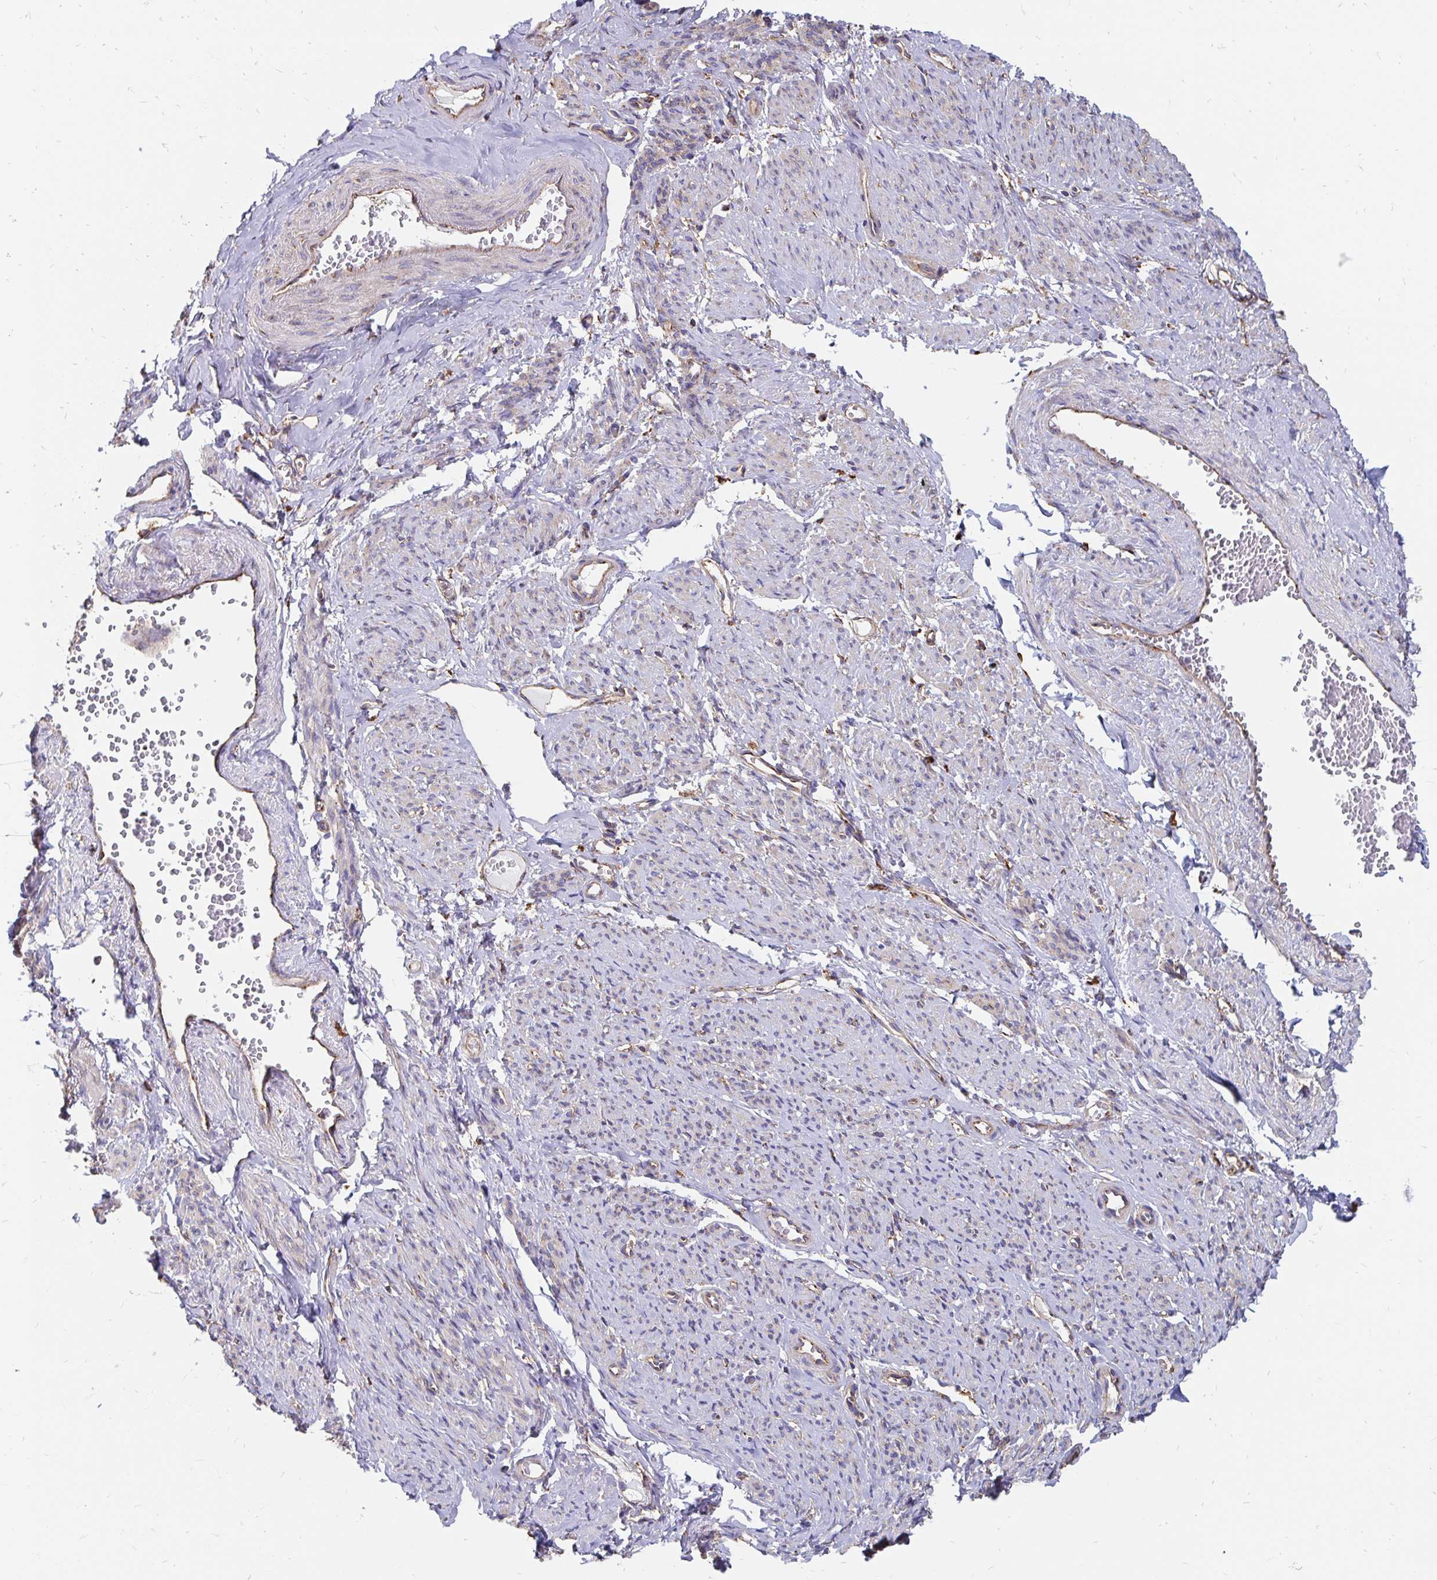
{"staining": {"intensity": "weak", "quantity": "<25%", "location": "cytoplasmic/membranous"}, "tissue": "smooth muscle", "cell_type": "Smooth muscle cells", "image_type": "normal", "snomed": [{"axis": "morphology", "description": "Normal tissue, NOS"}, {"axis": "topography", "description": "Smooth muscle"}], "caption": "Image shows no significant protein staining in smooth muscle cells of normal smooth muscle. (Stains: DAB immunohistochemistry with hematoxylin counter stain, Microscopy: brightfield microscopy at high magnification).", "gene": "CLTC", "patient": {"sex": "female", "age": 65}}